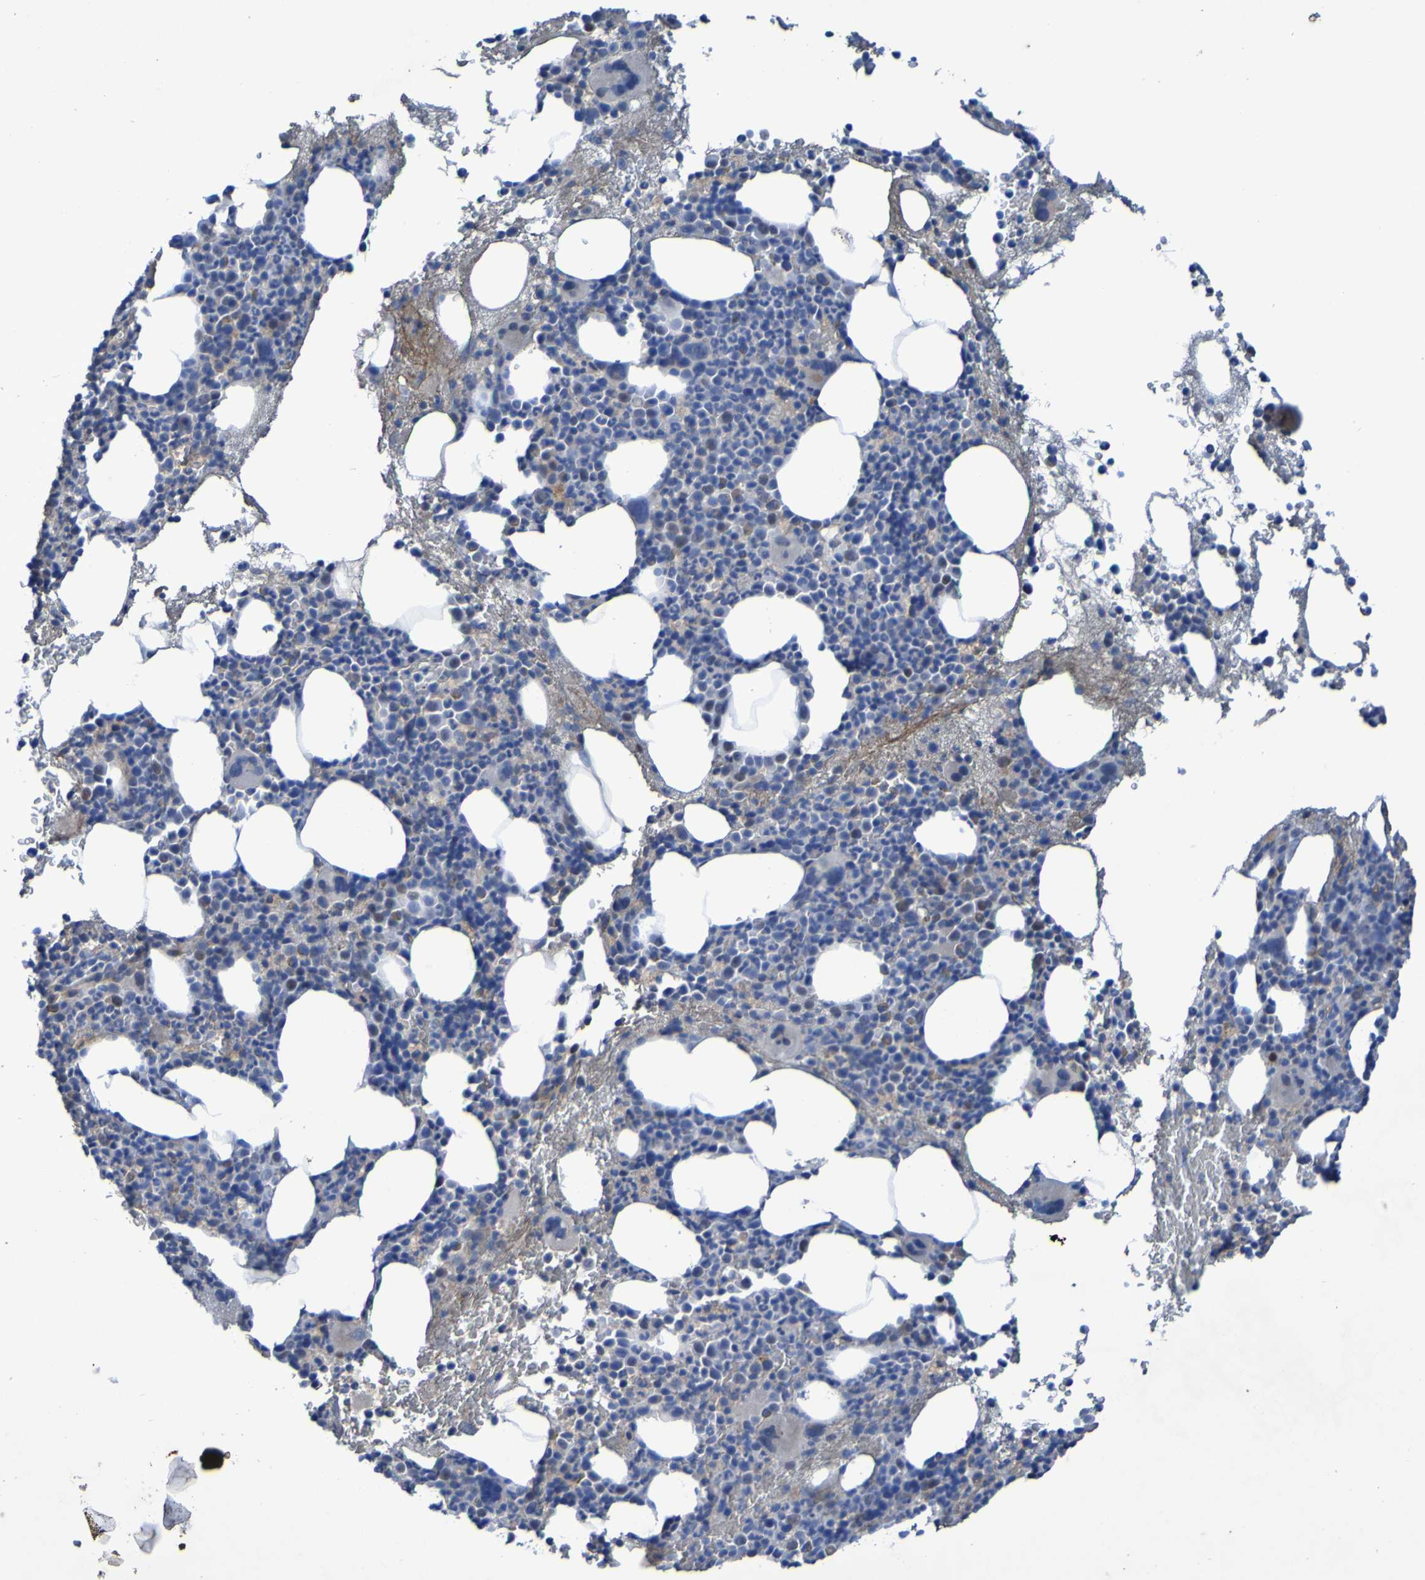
{"staining": {"intensity": "moderate", "quantity": "<25%", "location": "cytoplasmic/membranous"}, "tissue": "bone marrow", "cell_type": "Hematopoietic cells", "image_type": "normal", "snomed": [{"axis": "morphology", "description": "Normal tissue, NOS"}, {"axis": "morphology", "description": "Inflammation, NOS"}, {"axis": "topography", "description": "Bone marrow"}], "caption": "Immunohistochemical staining of benign bone marrow displays moderate cytoplasmic/membranous protein staining in approximately <25% of hematopoietic cells.", "gene": "ARHGEF16", "patient": {"sex": "male", "age": 73}}